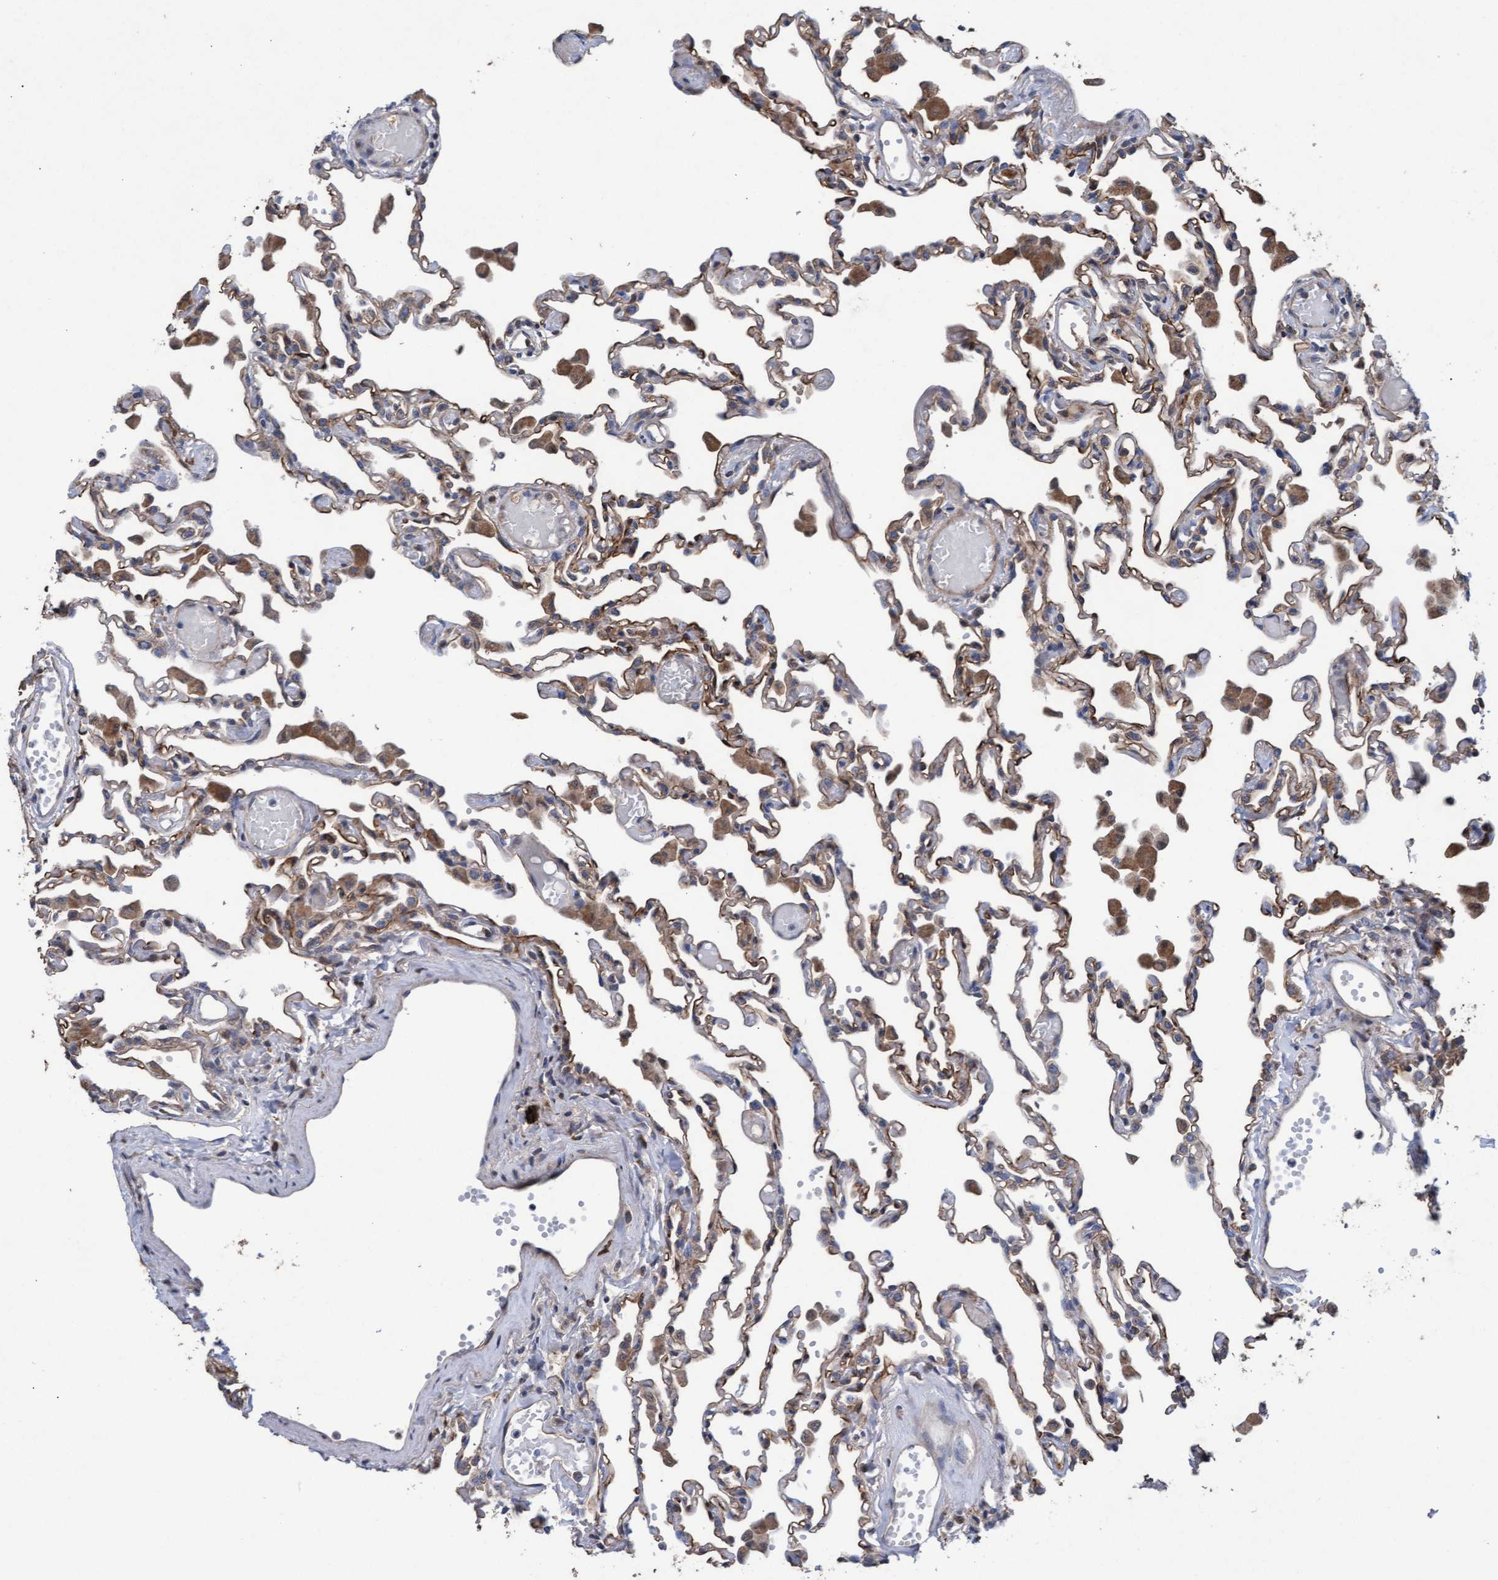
{"staining": {"intensity": "moderate", "quantity": "25%-75%", "location": "cytoplasmic/membranous"}, "tissue": "lung", "cell_type": "Alveolar cells", "image_type": "normal", "snomed": [{"axis": "morphology", "description": "Normal tissue, NOS"}, {"axis": "topography", "description": "Bronchus"}, {"axis": "topography", "description": "Lung"}], "caption": "An image of lung stained for a protein reveals moderate cytoplasmic/membranous brown staining in alveolar cells. (DAB IHC, brown staining for protein, blue staining for nuclei).", "gene": "MRPL38", "patient": {"sex": "female", "age": 49}}